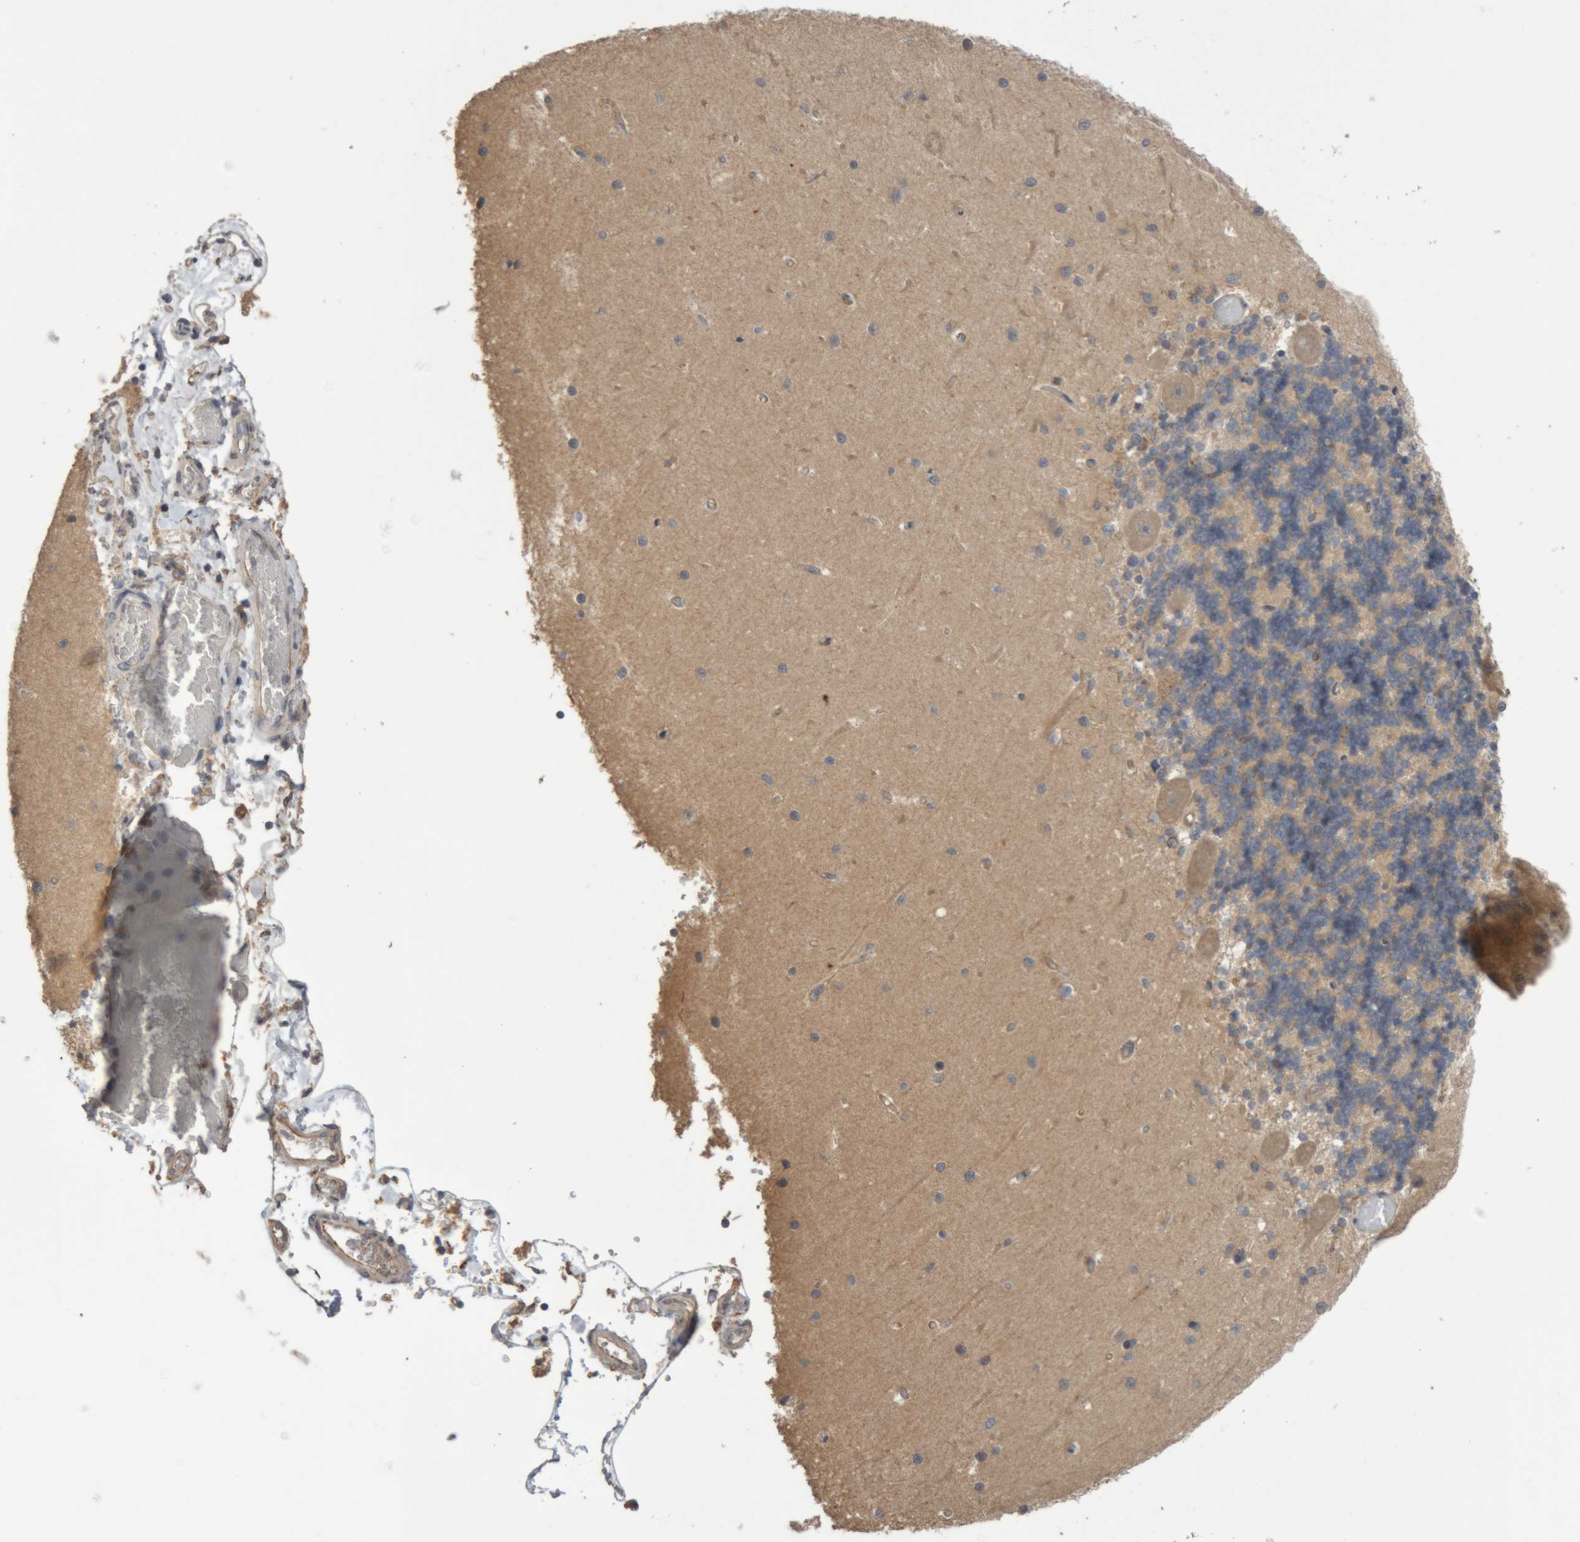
{"staining": {"intensity": "weak", "quantity": "25%-75%", "location": "cytoplasmic/membranous"}, "tissue": "cerebellum", "cell_type": "Cells in granular layer", "image_type": "normal", "snomed": [{"axis": "morphology", "description": "Normal tissue, NOS"}, {"axis": "topography", "description": "Cerebellum"}], "caption": "Cerebellum was stained to show a protein in brown. There is low levels of weak cytoplasmic/membranous positivity in about 25%-75% of cells in granular layer. The staining was performed using DAB (3,3'-diaminobenzidine), with brown indicating positive protein expression. Nuclei are stained blue with hematoxylin.", "gene": "TMED7", "patient": {"sex": "male", "age": 37}}